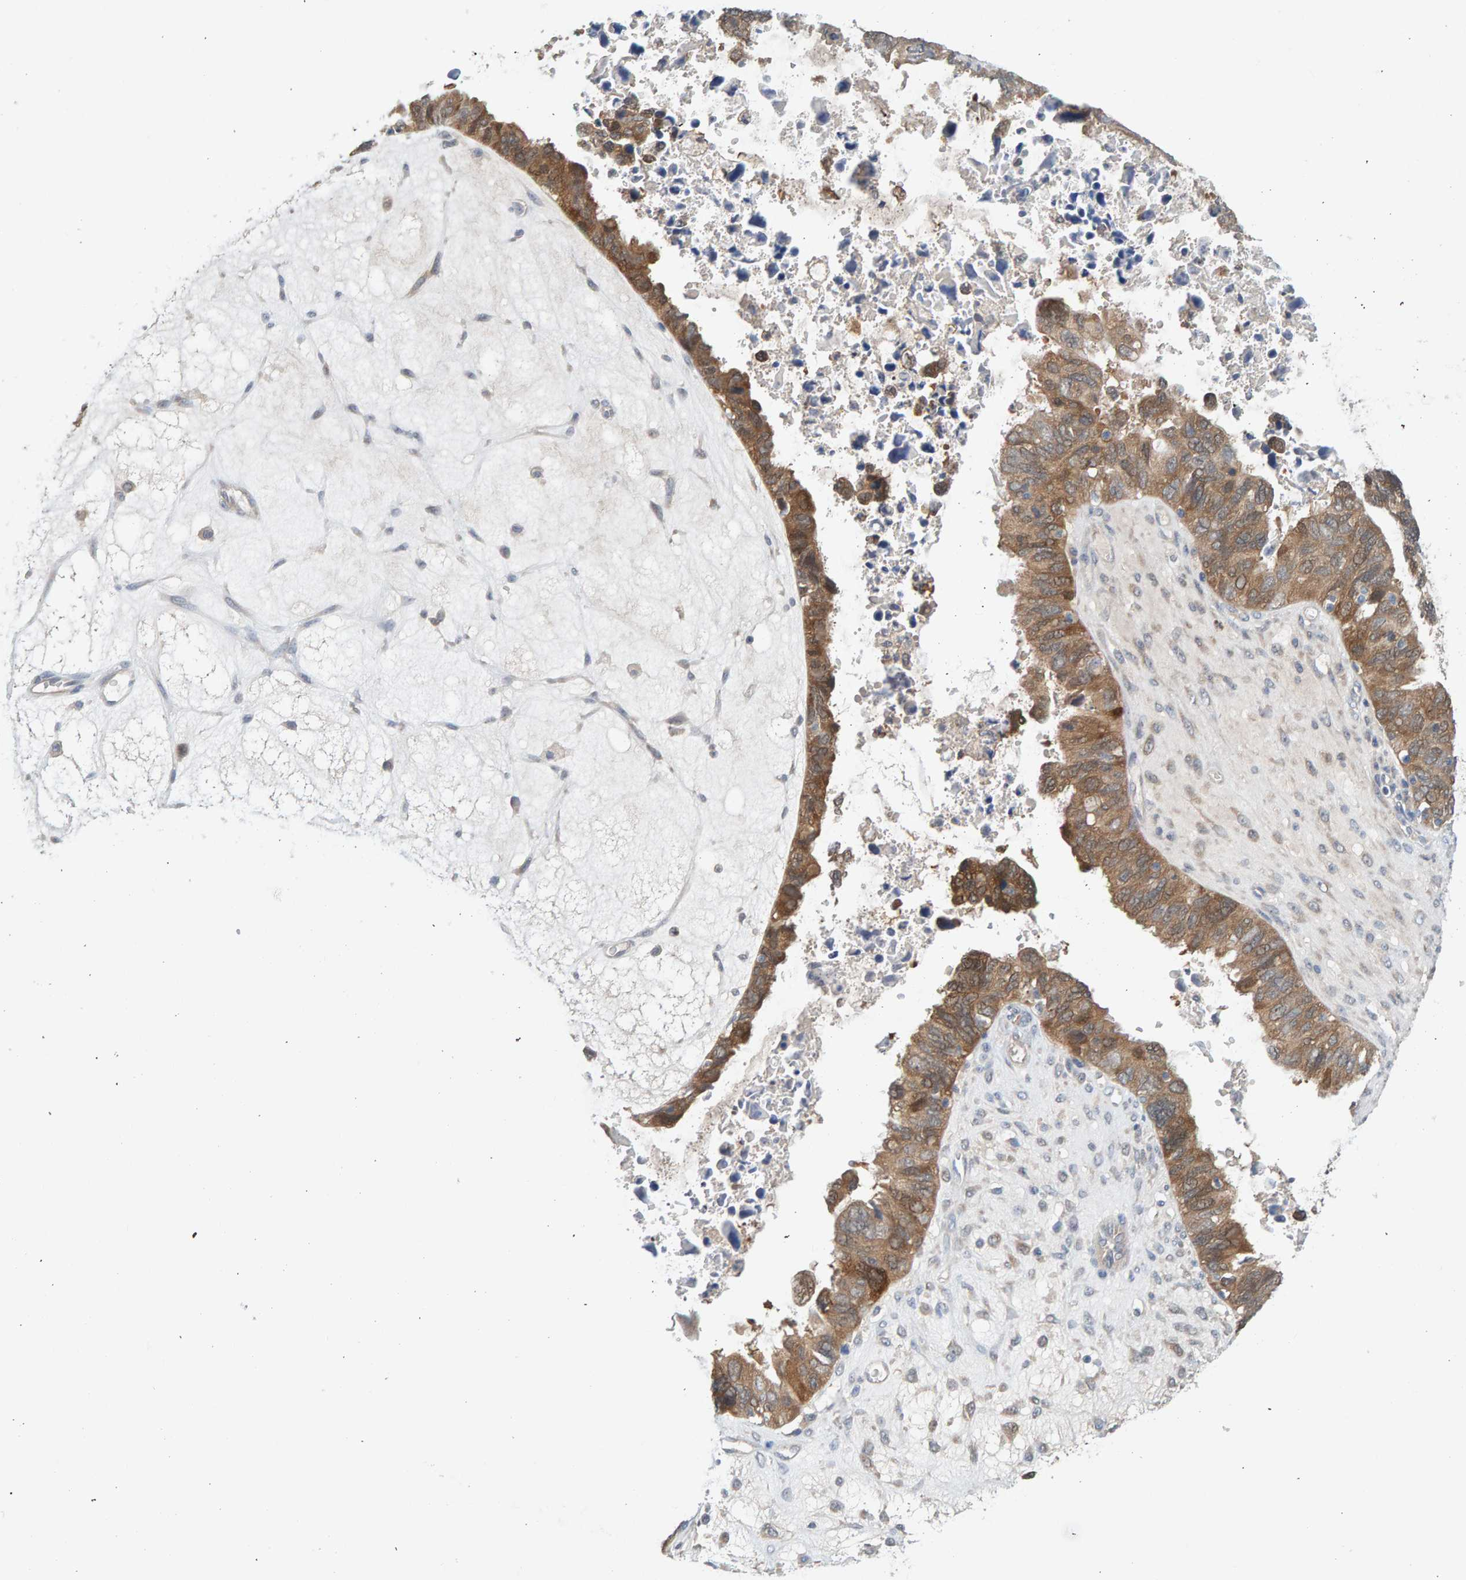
{"staining": {"intensity": "moderate", "quantity": ">75%", "location": "cytoplasmic/membranous"}, "tissue": "ovarian cancer", "cell_type": "Tumor cells", "image_type": "cancer", "snomed": [{"axis": "morphology", "description": "Cystadenocarcinoma, serous, NOS"}, {"axis": "topography", "description": "Ovary"}], "caption": "Ovarian cancer stained with DAB immunohistochemistry (IHC) displays medium levels of moderate cytoplasmic/membranous staining in about >75% of tumor cells. Immunohistochemistry stains the protein in brown and the nuclei are stained blue.", "gene": "TATDN1", "patient": {"sex": "female", "age": 79}}